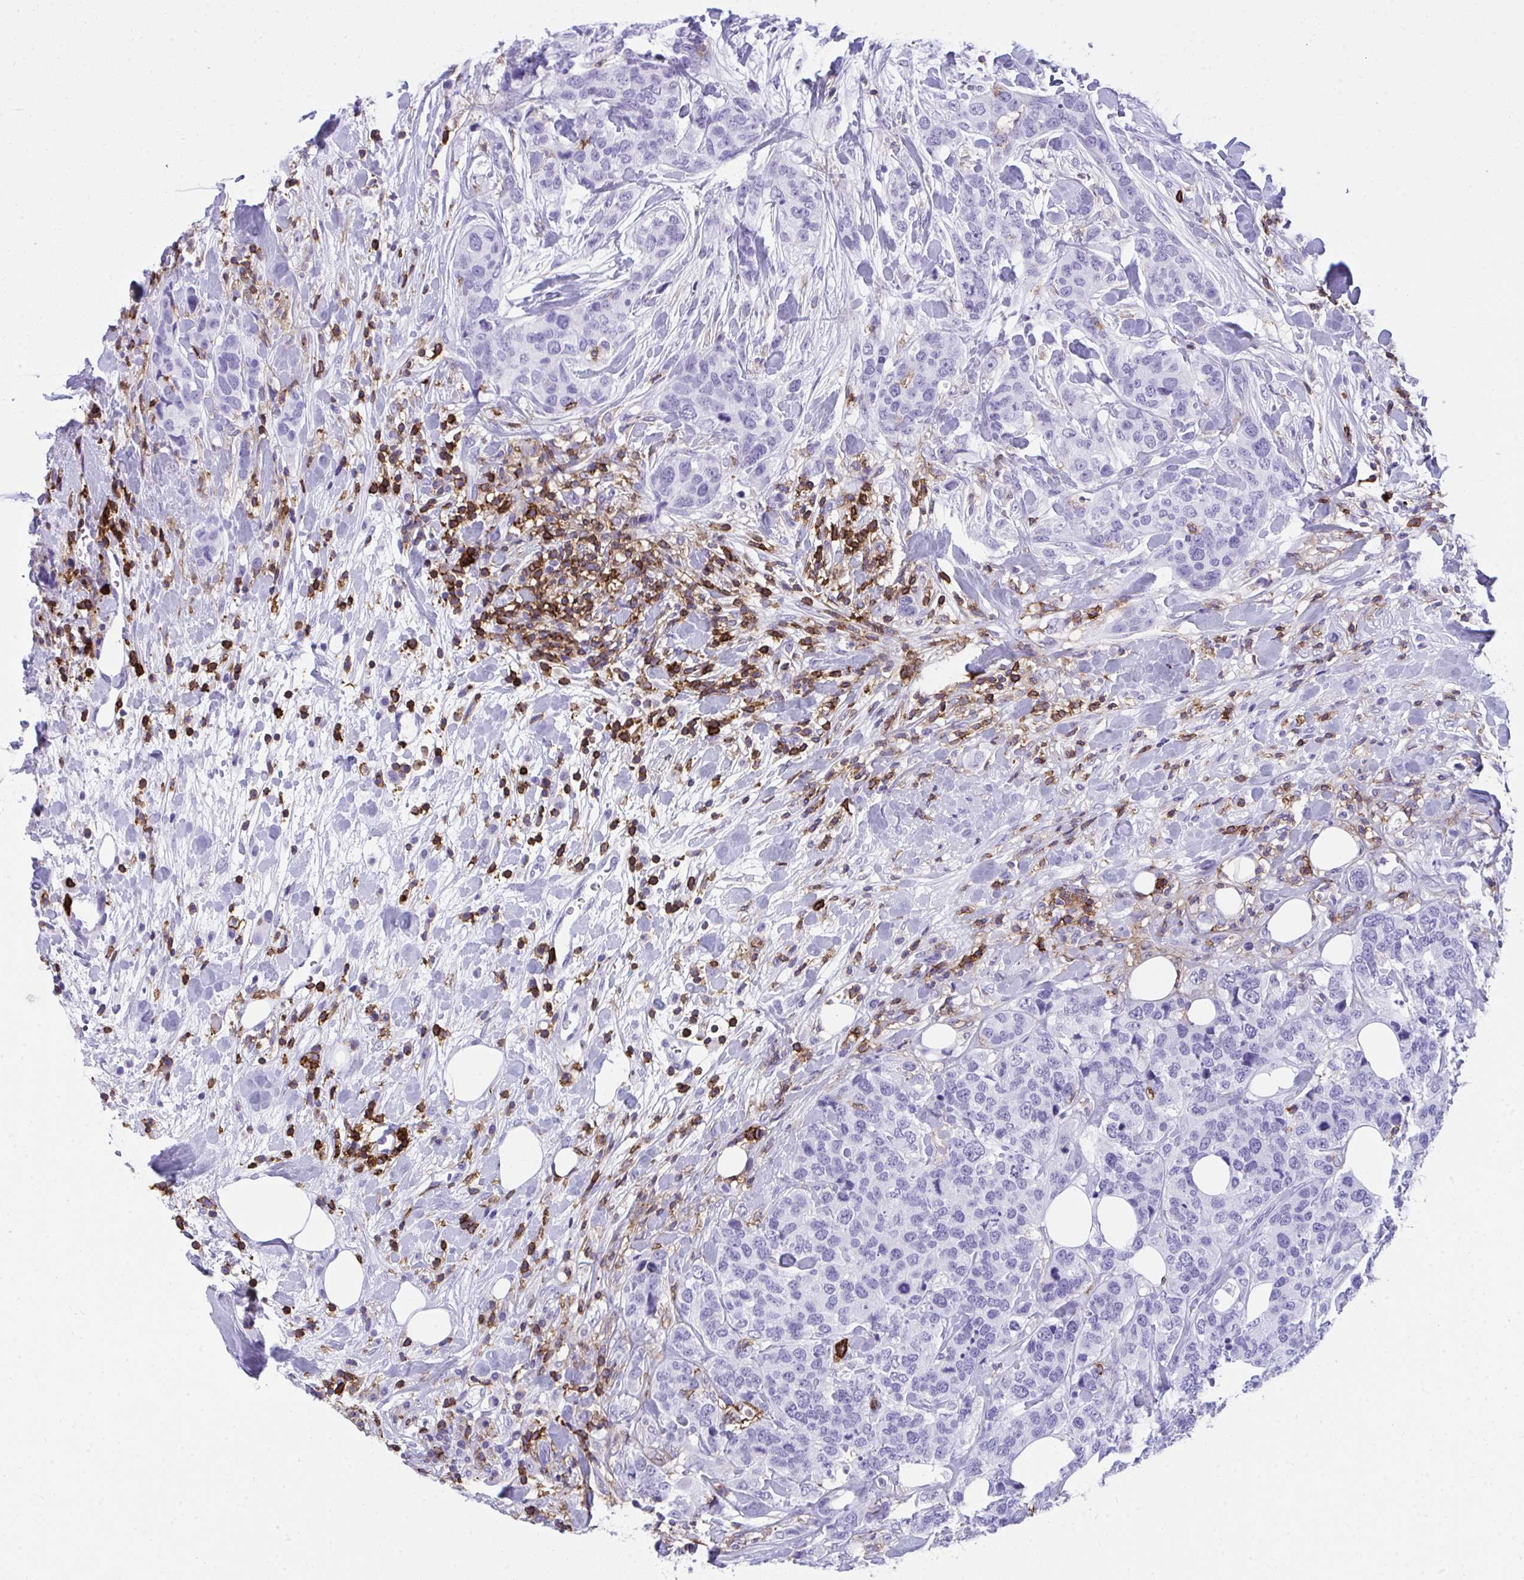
{"staining": {"intensity": "negative", "quantity": "none", "location": "none"}, "tissue": "breast cancer", "cell_type": "Tumor cells", "image_type": "cancer", "snomed": [{"axis": "morphology", "description": "Lobular carcinoma"}, {"axis": "topography", "description": "Breast"}], "caption": "A high-resolution histopathology image shows IHC staining of lobular carcinoma (breast), which displays no significant staining in tumor cells.", "gene": "SPN", "patient": {"sex": "female", "age": 59}}